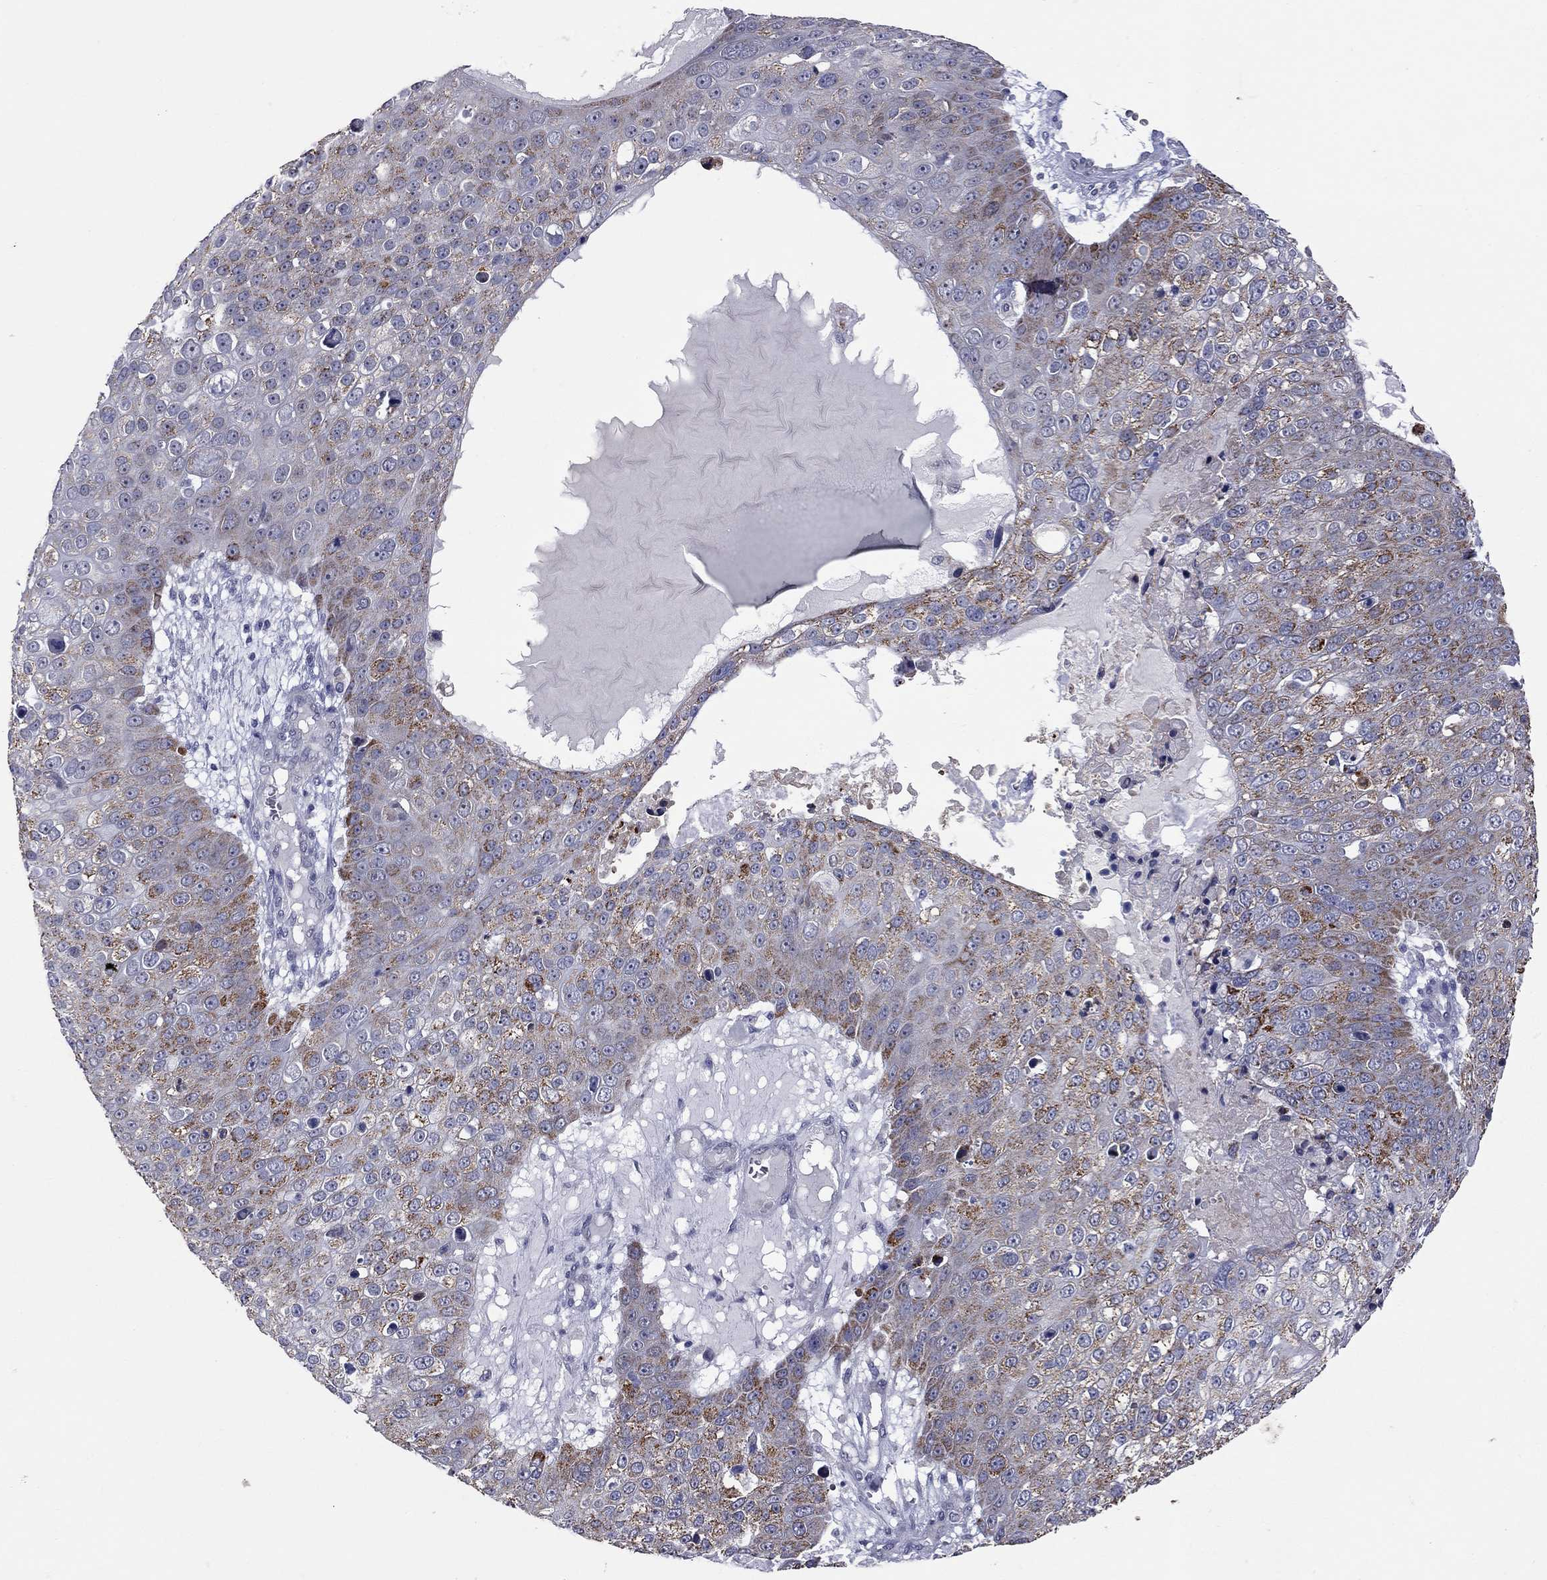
{"staining": {"intensity": "strong", "quantity": ">75%", "location": "cytoplasmic/membranous"}, "tissue": "skin cancer", "cell_type": "Tumor cells", "image_type": "cancer", "snomed": [{"axis": "morphology", "description": "Squamous cell carcinoma, NOS"}, {"axis": "topography", "description": "Skin"}], "caption": "Strong cytoplasmic/membranous positivity for a protein is appreciated in about >75% of tumor cells of squamous cell carcinoma (skin) using IHC.", "gene": "SHOC2", "patient": {"sex": "male", "age": 71}}